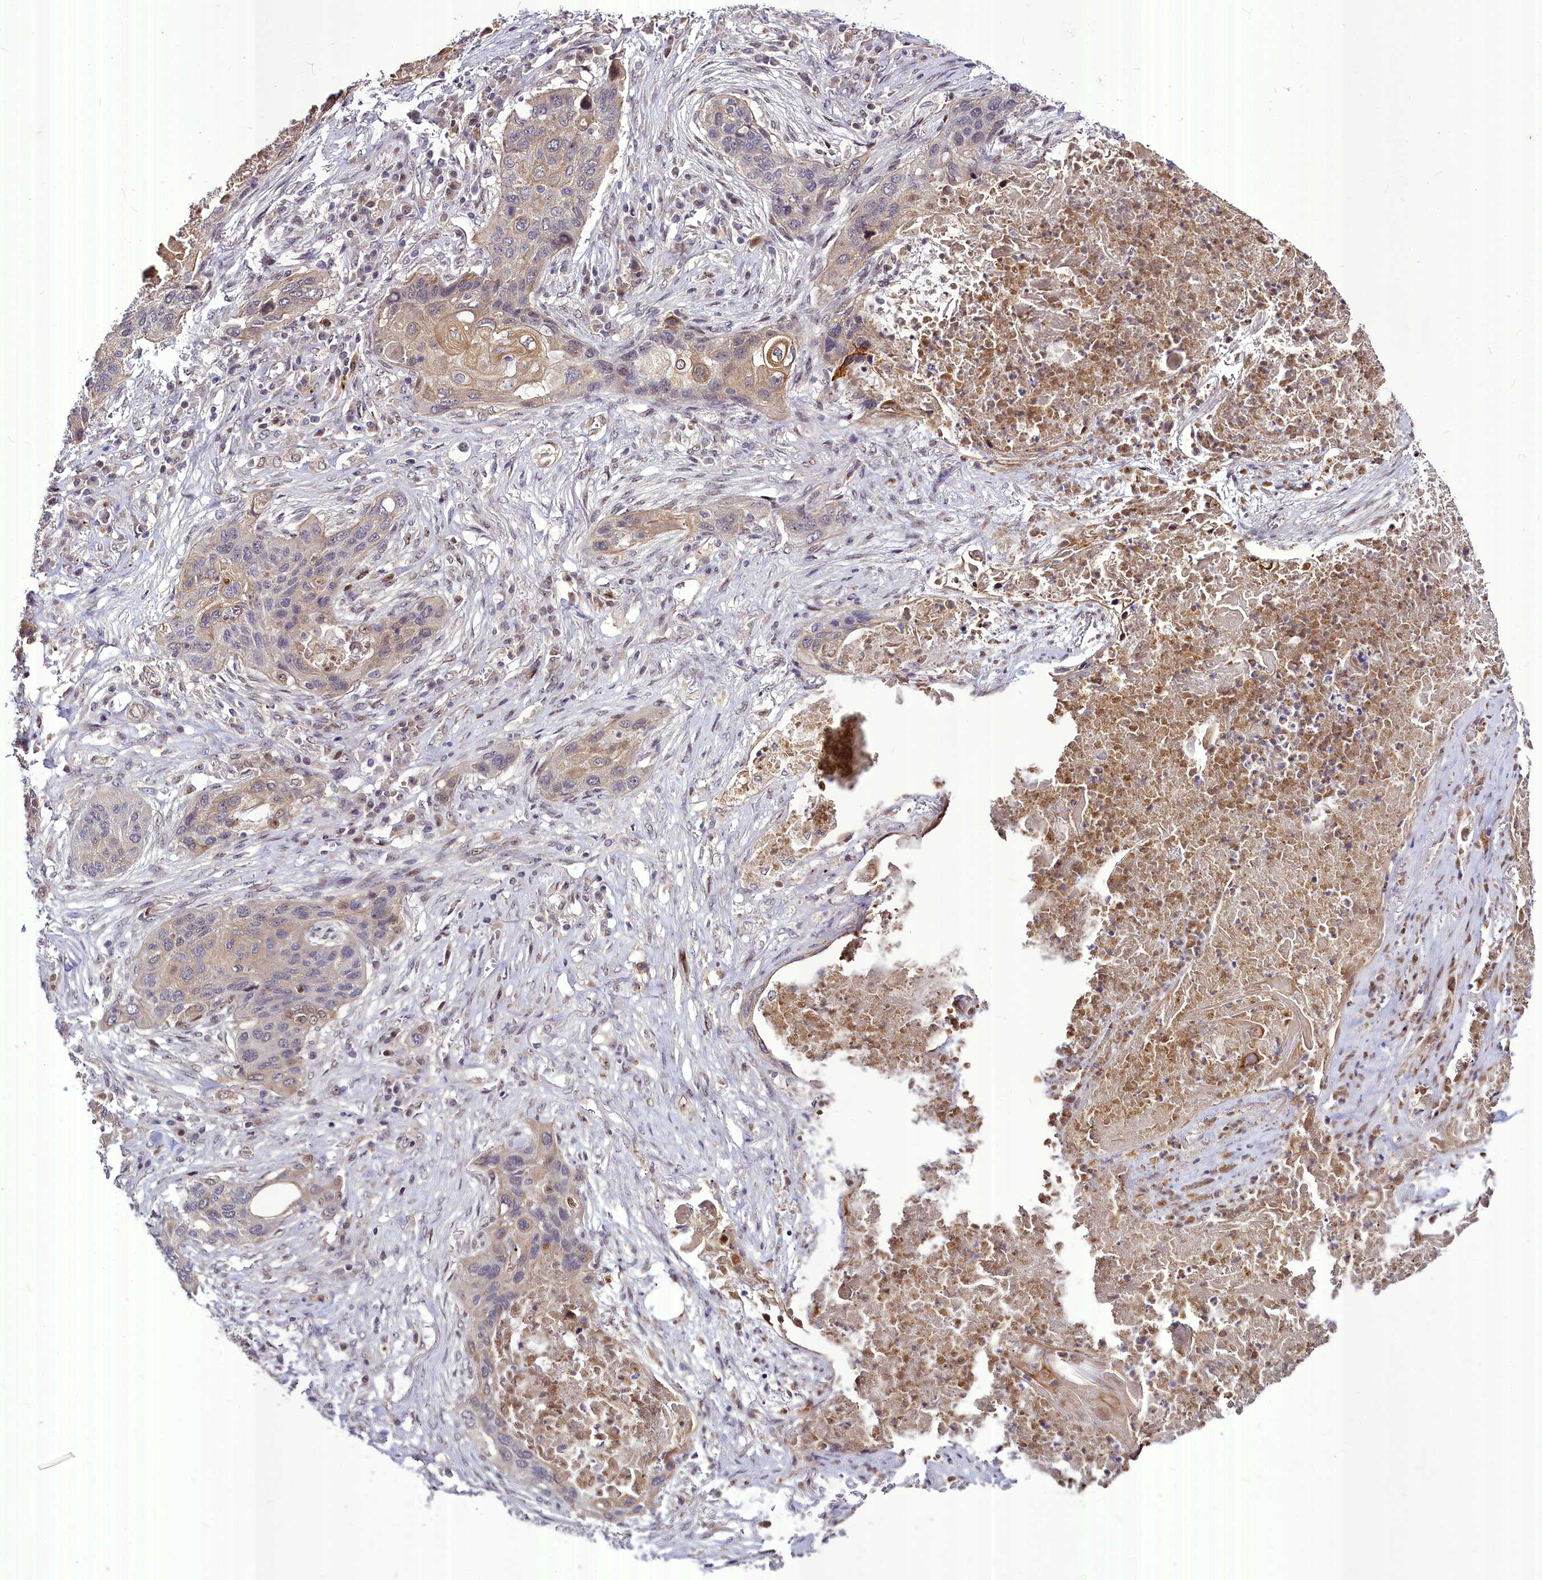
{"staining": {"intensity": "weak", "quantity": "<25%", "location": "cytoplasmic/membranous,nuclear"}, "tissue": "lung cancer", "cell_type": "Tumor cells", "image_type": "cancer", "snomed": [{"axis": "morphology", "description": "Squamous cell carcinoma, NOS"}, {"axis": "topography", "description": "Lung"}], "caption": "Squamous cell carcinoma (lung) was stained to show a protein in brown. There is no significant positivity in tumor cells.", "gene": "MAML2", "patient": {"sex": "female", "age": 63}}